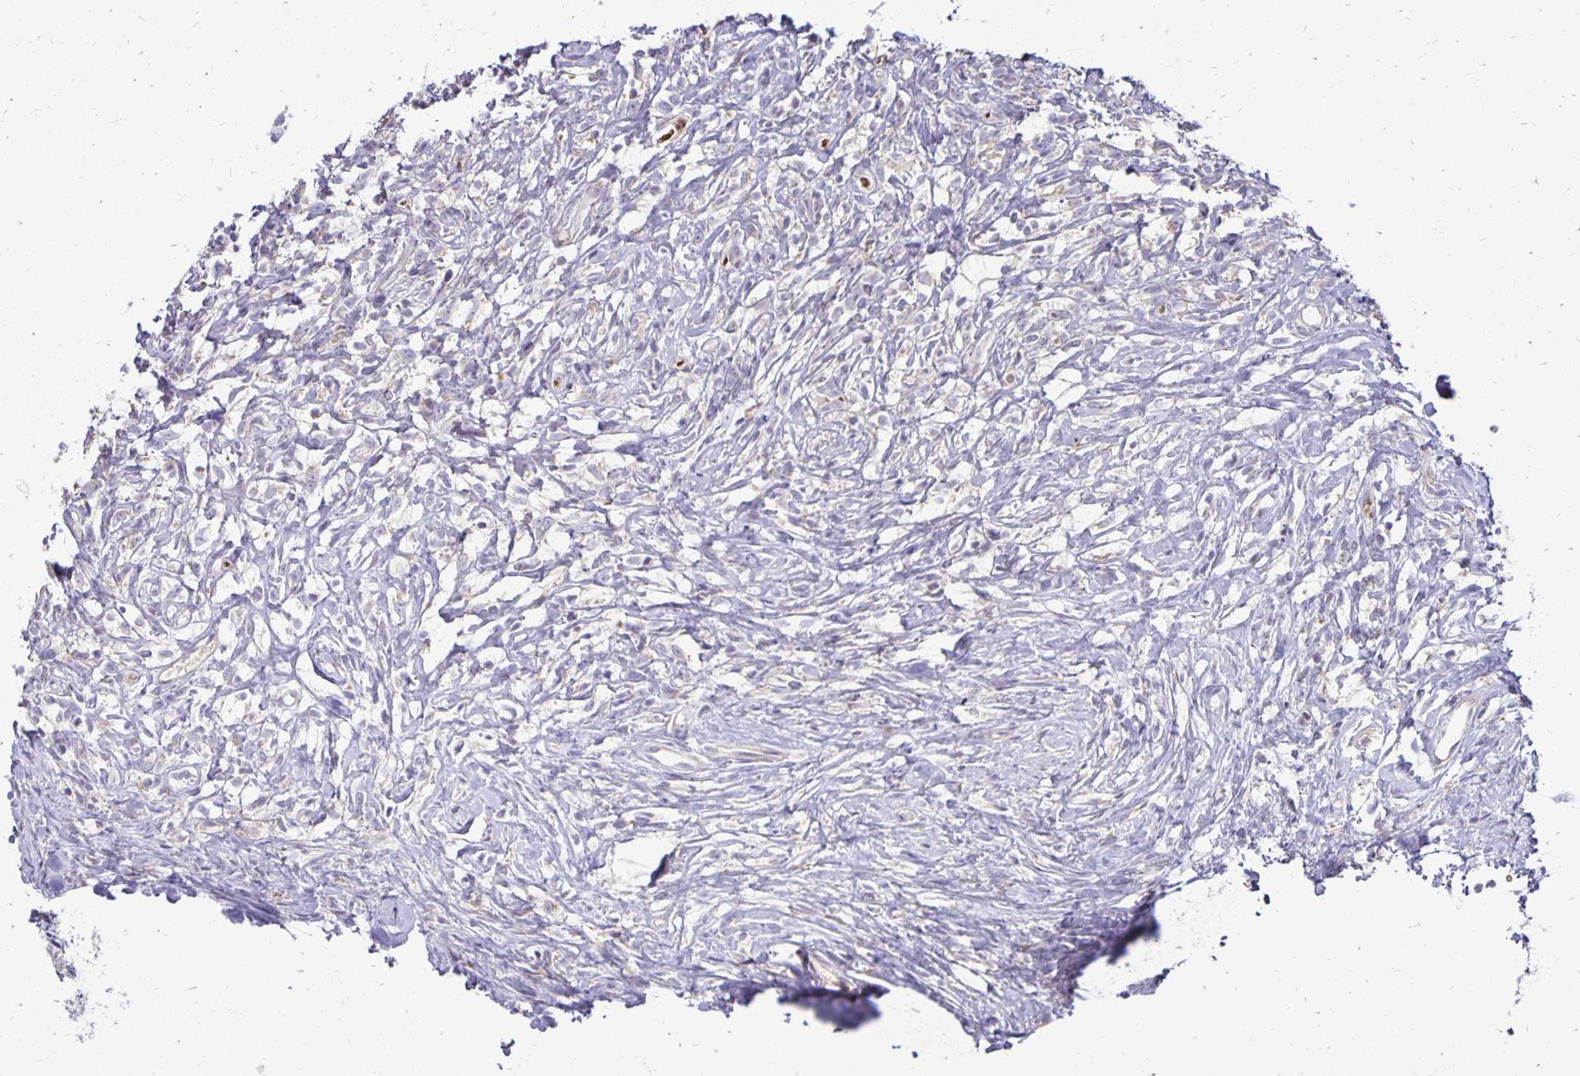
{"staining": {"intensity": "negative", "quantity": "none", "location": "none"}, "tissue": "lymphoma", "cell_type": "Tumor cells", "image_type": "cancer", "snomed": [{"axis": "morphology", "description": "Hodgkin's disease, NOS"}, {"axis": "topography", "description": "No Tissue"}], "caption": "Protein analysis of lymphoma shows no significant positivity in tumor cells.", "gene": "FN3K", "patient": {"sex": "female", "age": 21}}